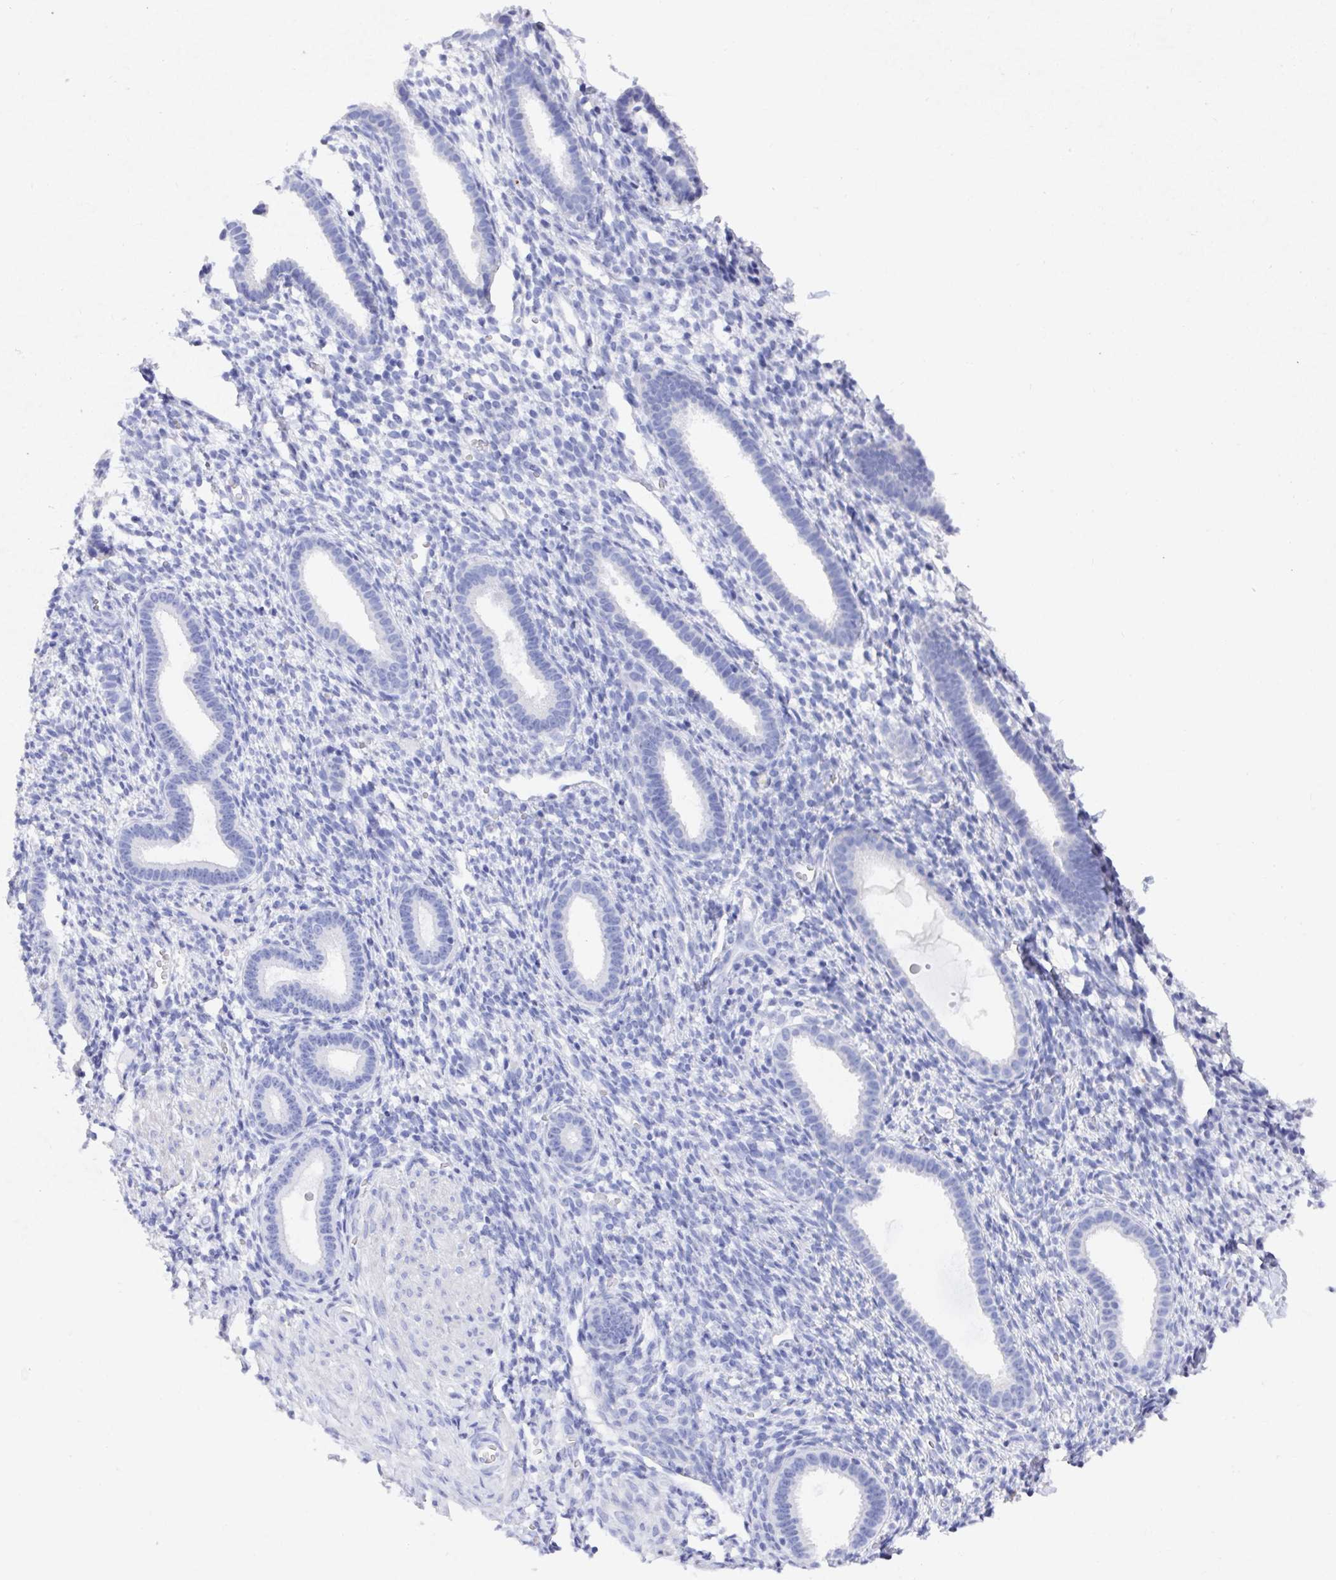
{"staining": {"intensity": "negative", "quantity": "none", "location": "none"}, "tissue": "endometrium", "cell_type": "Cells in endometrial stroma", "image_type": "normal", "snomed": [{"axis": "morphology", "description": "Normal tissue, NOS"}, {"axis": "topography", "description": "Endometrium"}], "caption": "This is a image of IHC staining of unremarkable endometrium, which shows no positivity in cells in endometrial stroma. The staining is performed using DAB brown chromogen with nuclei counter-stained in using hematoxylin.", "gene": "GRIA1", "patient": {"sex": "female", "age": 36}}